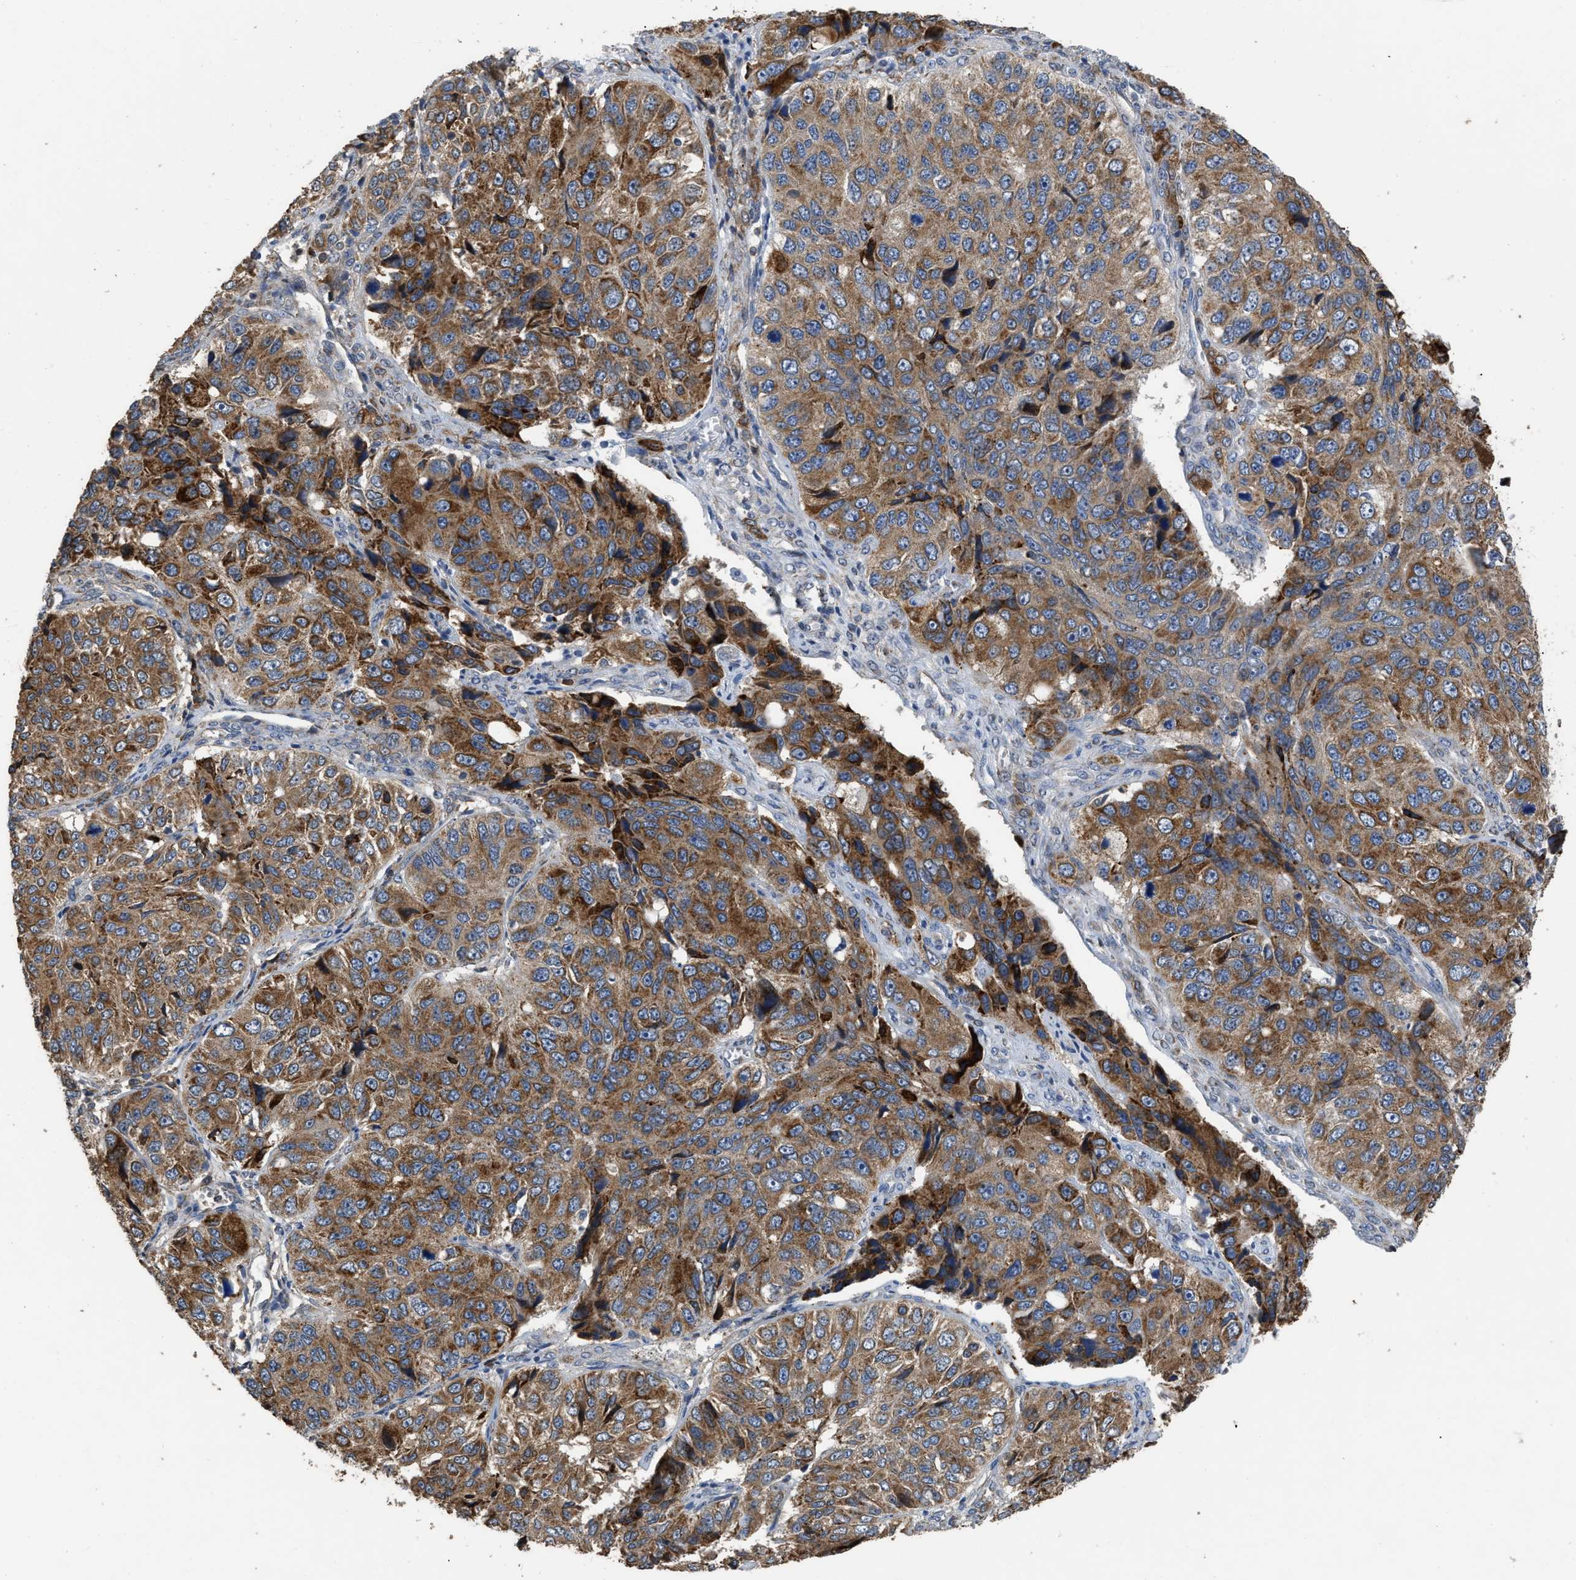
{"staining": {"intensity": "moderate", "quantity": ">75%", "location": "cytoplasmic/membranous"}, "tissue": "ovarian cancer", "cell_type": "Tumor cells", "image_type": "cancer", "snomed": [{"axis": "morphology", "description": "Carcinoma, endometroid"}, {"axis": "topography", "description": "Ovary"}], "caption": "Tumor cells display medium levels of moderate cytoplasmic/membranous expression in approximately >75% of cells in human endometroid carcinoma (ovarian).", "gene": "AK2", "patient": {"sex": "female", "age": 51}}